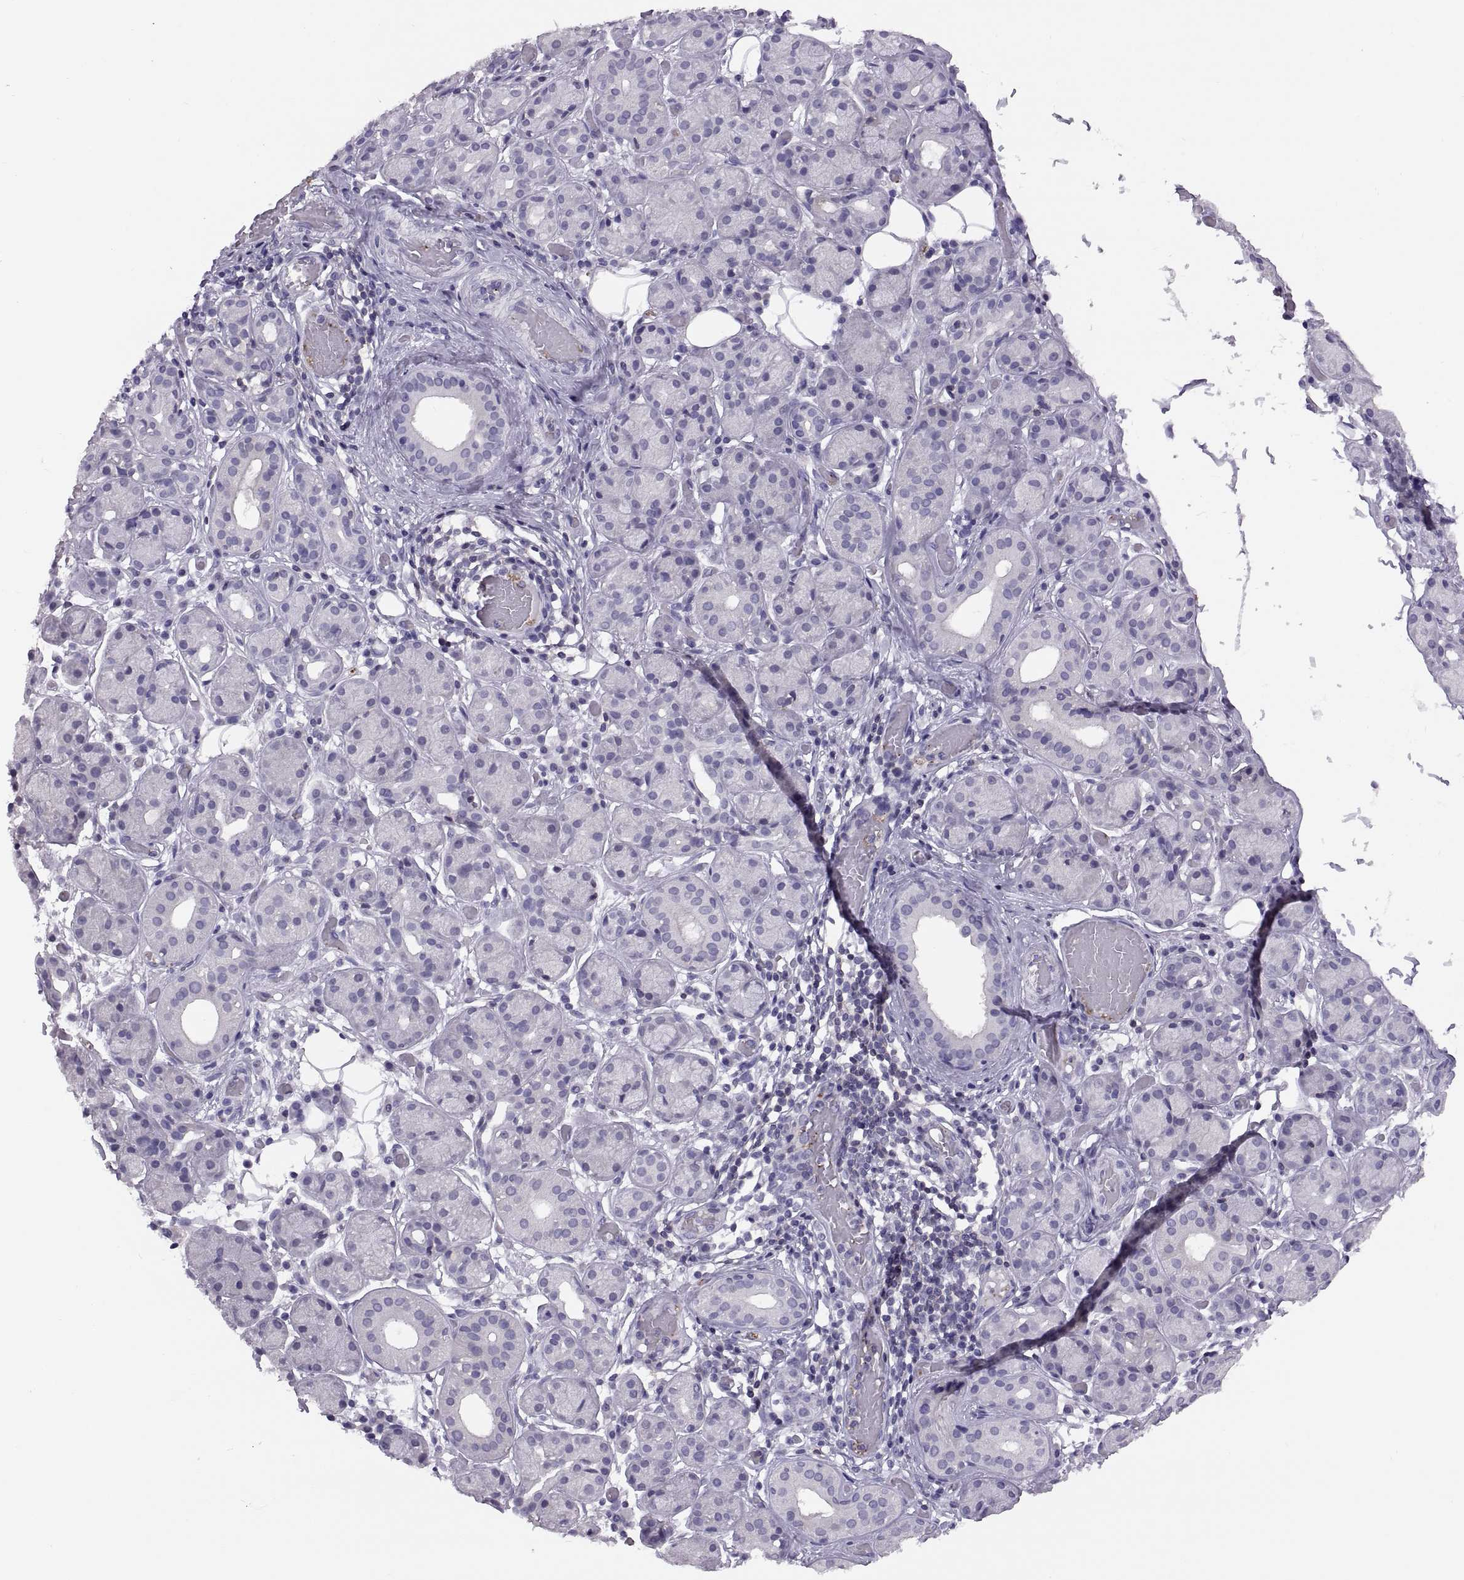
{"staining": {"intensity": "negative", "quantity": "none", "location": "none"}, "tissue": "salivary gland", "cell_type": "Glandular cells", "image_type": "normal", "snomed": [{"axis": "morphology", "description": "Normal tissue, NOS"}, {"axis": "topography", "description": "Salivary gland"}, {"axis": "topography", "description": "Peripheral nerve tissue"}], "caption": "Image shows no significant protein expression in glandular cells of unremarkable salivary gland. (Brightfield microscopy of DAB immunohistochemistry (IHC) at high magnification).", "gene": "TTC21A", "patient": {"sex": "male", "age": 71}}